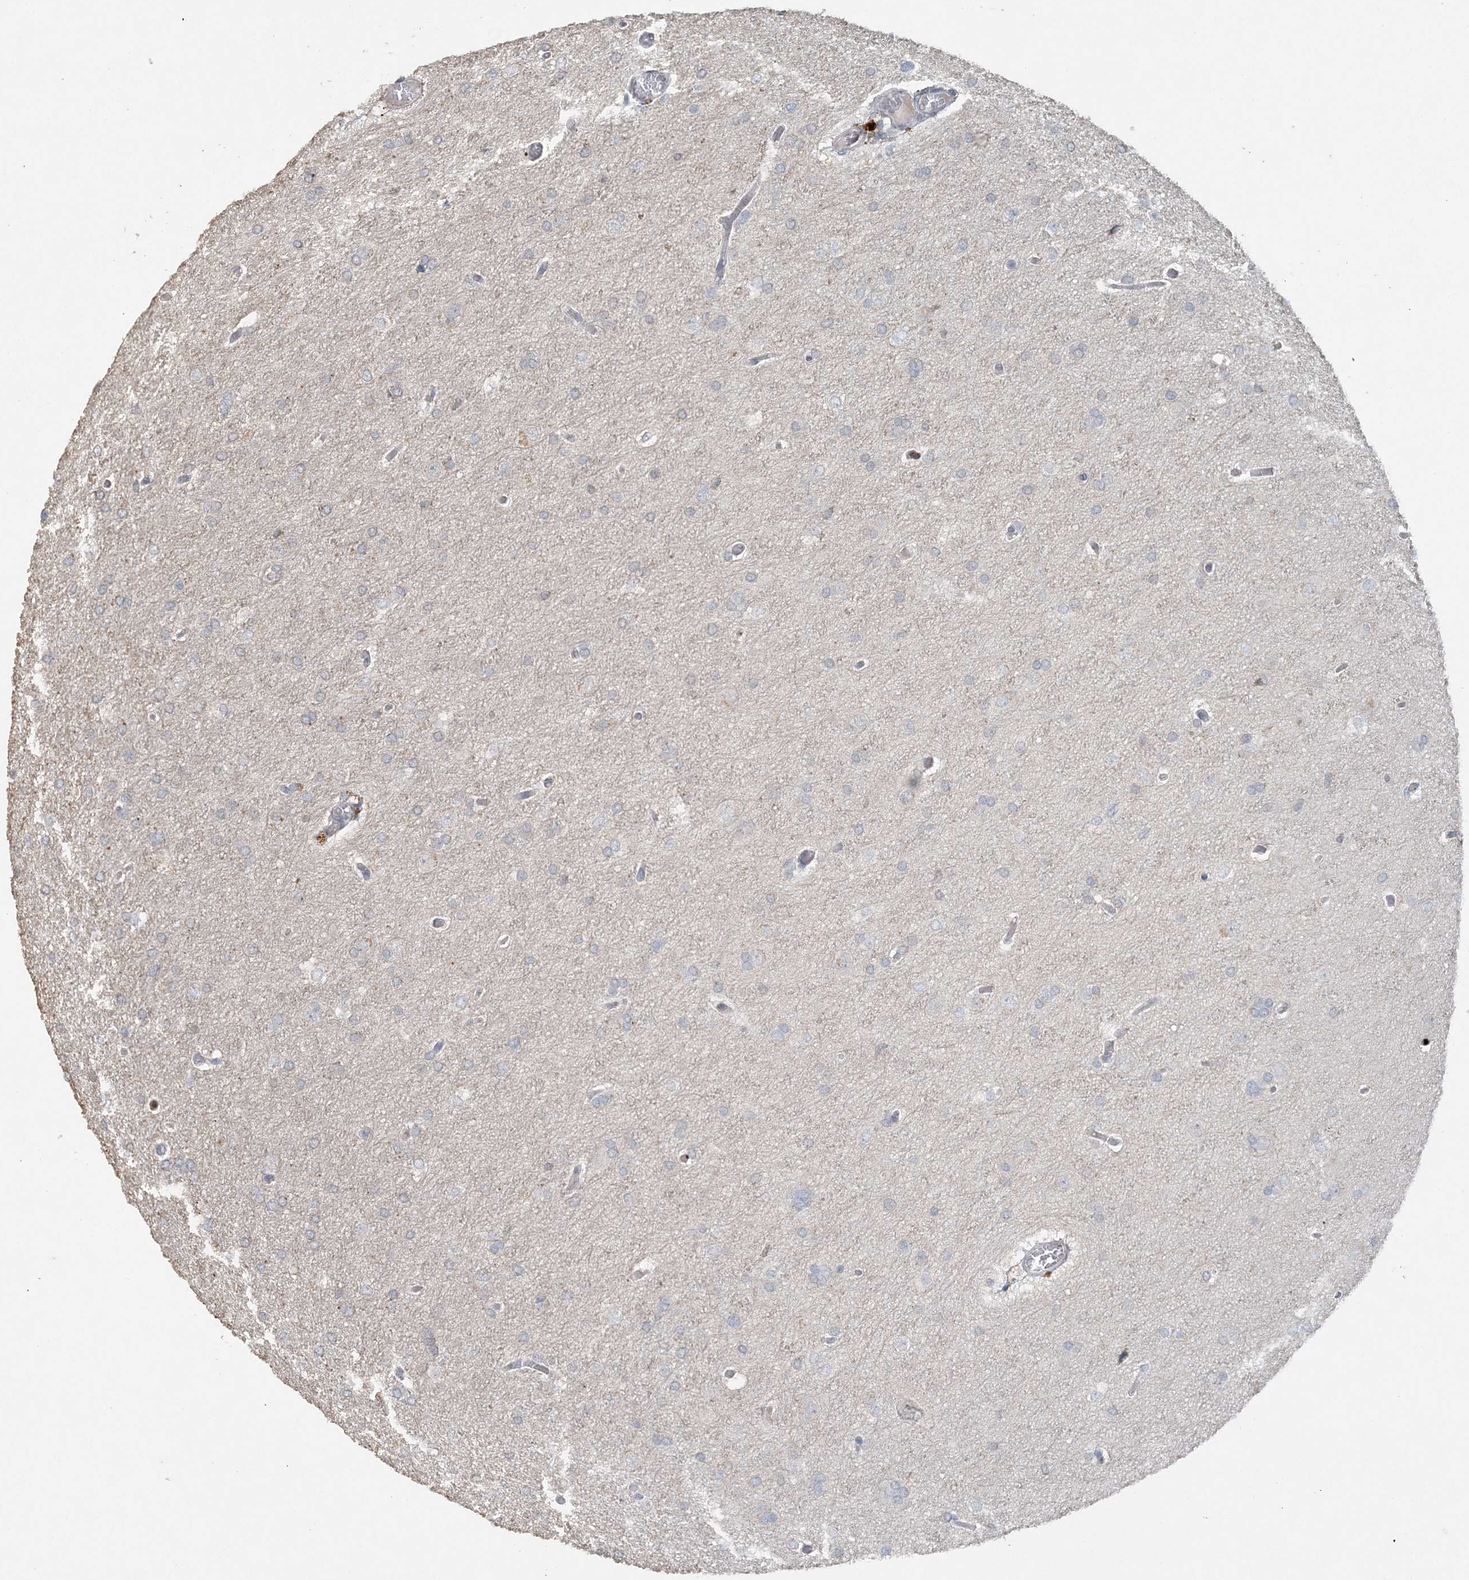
{"staining": {"intensity": "negative", "quantity": "none", "location": "none"}, "tissue": "glioma", "cell_type": "Tumor cells", "image_type": "cancer", "snomed": [{"axis": "morphology", "description": "Glioma, malignant, High grade"}, {"axis": "topography", "description": "Cerebral cortex"}], "caption": "Image shows no protein expression in tumor cells of high-grade glioma (malignant) tissue.", "gene": "FAM110A", "patient": {"sex": "female", "age": 36}}